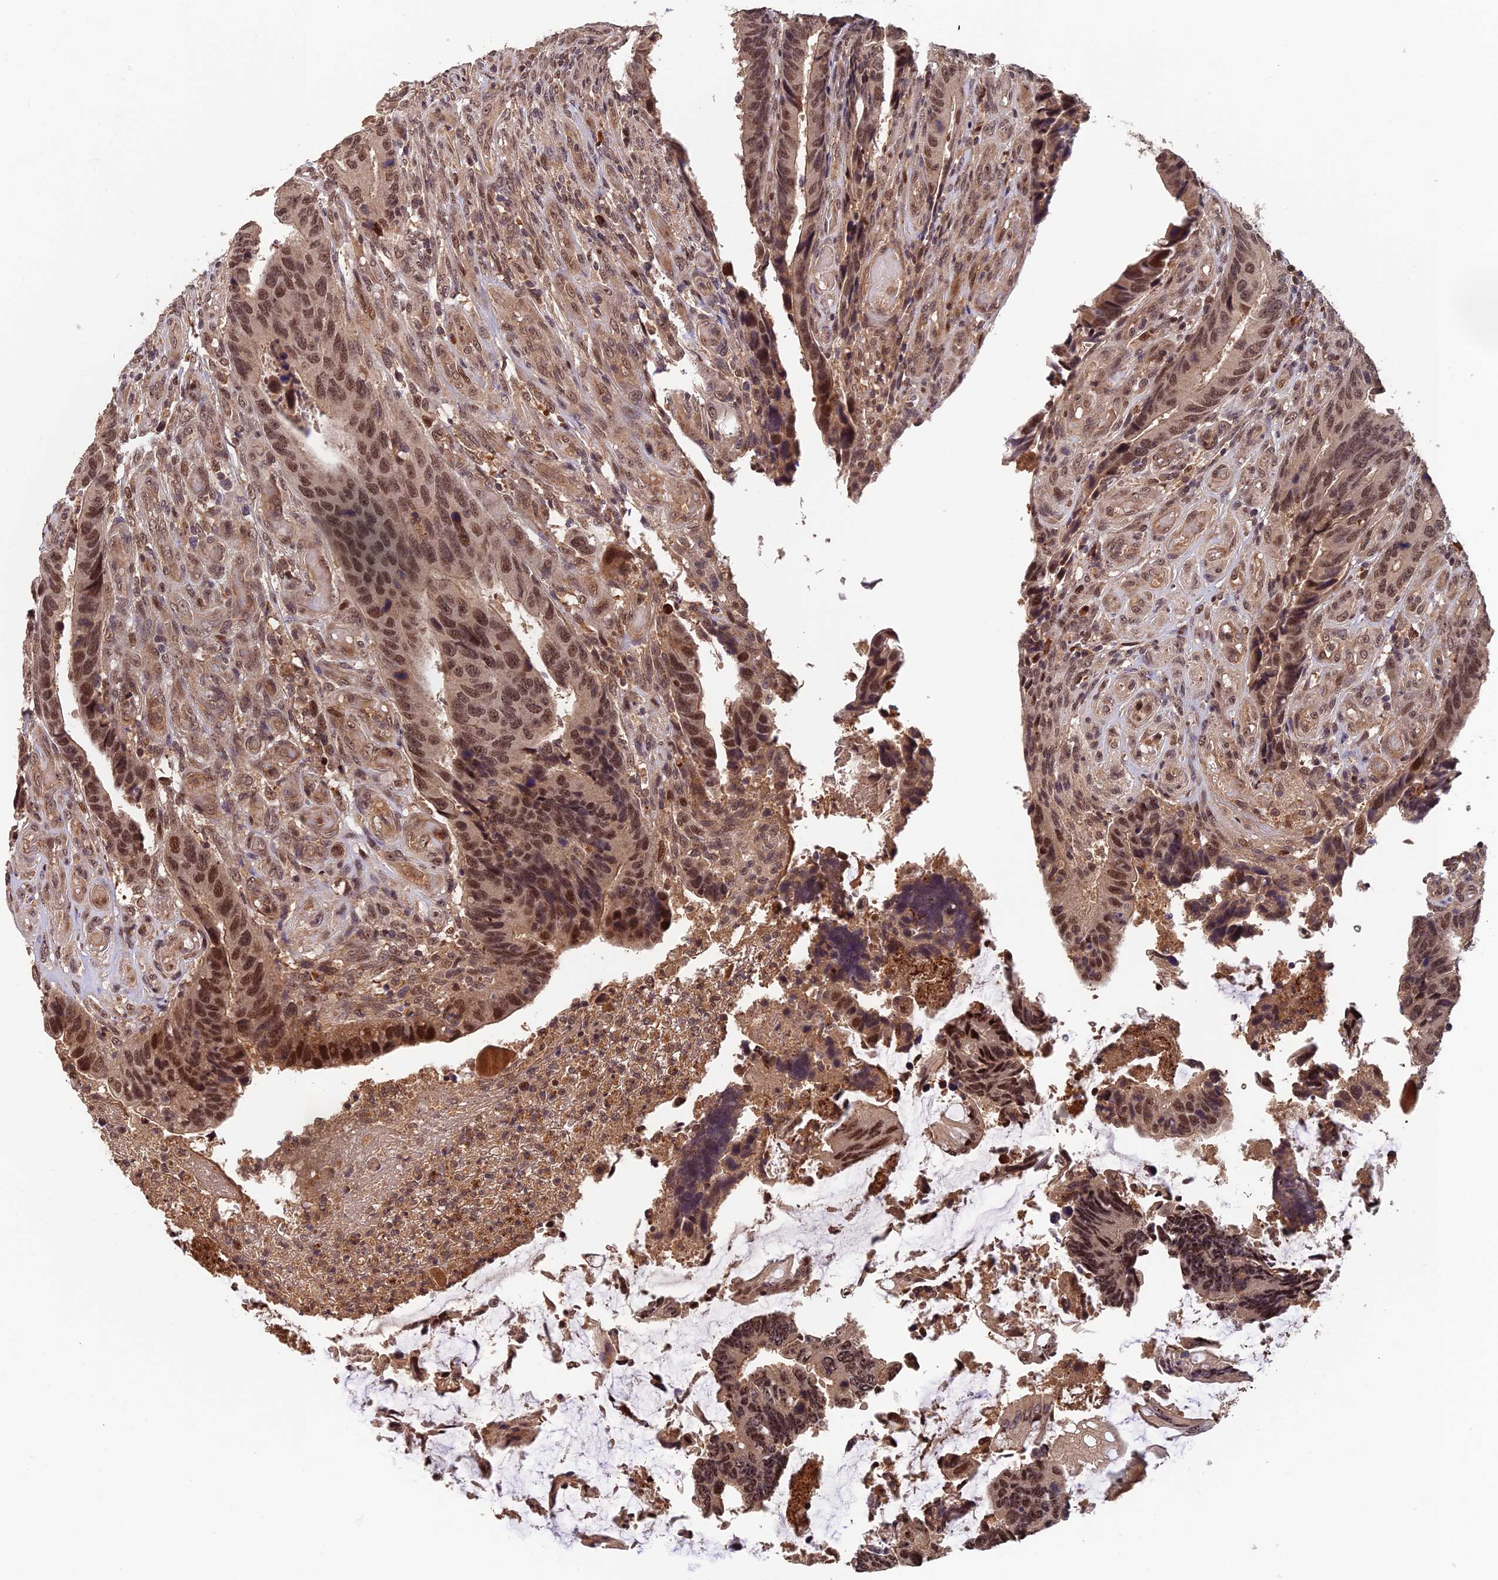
{"staining": {"intensity": "moderate", "quantity": ">75%", "location": "nuclear"}, "tissue": "colorectal cancer", "cell_type": "Tumor cells", "image_type": "cancer", "snomed": [{"axis": "morphology", "description": "Adenocarcinoma, NOS"}, {"axis": "topography", "description": "Colon"}], "caption": "Protein expression by immunohistochemistry exhibits moderate nuclear staining in approximately >75% of tumor cells in colorectal cancer.", "gene": "OSBPL1A", "patient": {"sex": "male", "age": 87}}